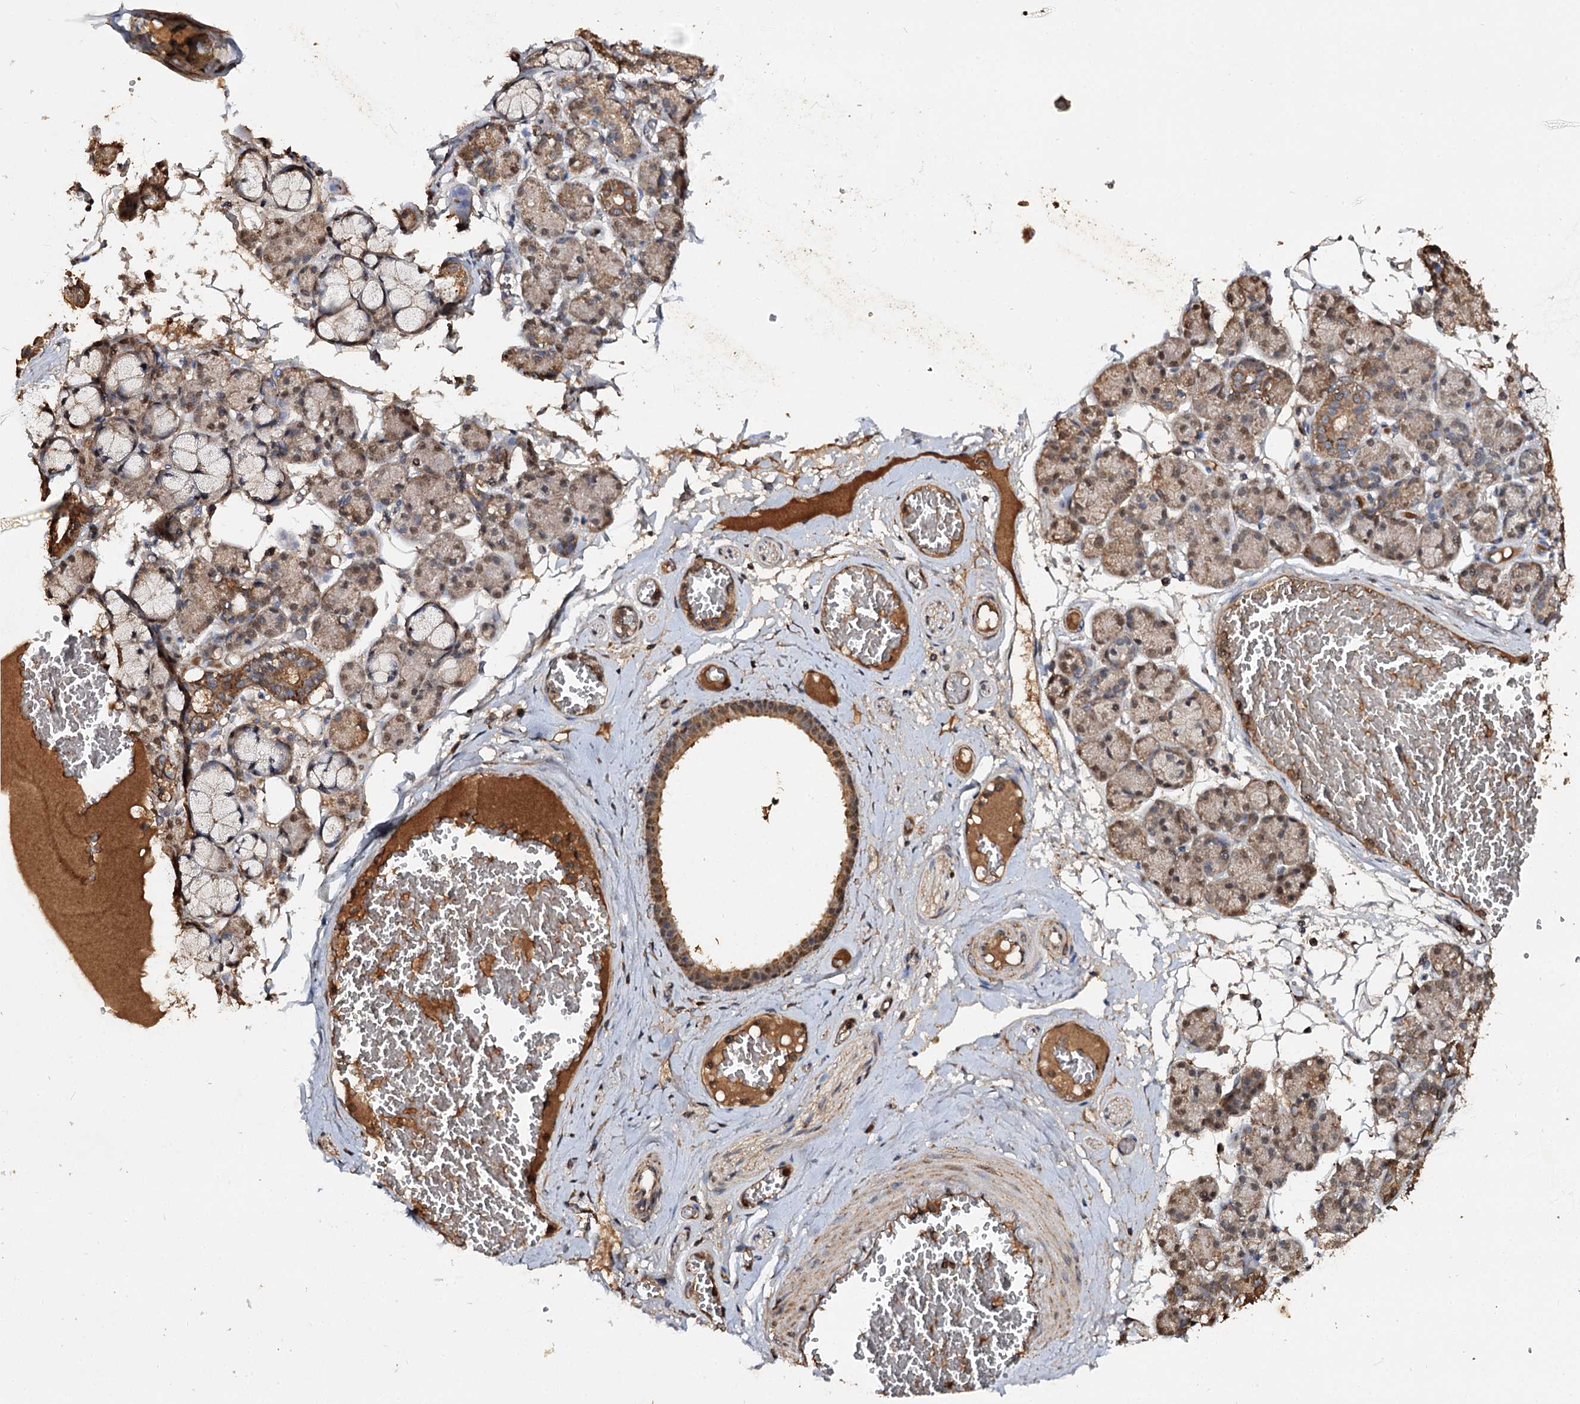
{"staining": {"intensity": "moderate", "quantity": "25%-75%", "location": "cytoplasmic/membranous,nuclear"}, "tissue": "salivary gland", "cell_type": "Glandular cells", "image_type": "normal", "snomed": [{"axis": "morphology", "description": "Normal tissue, NOS"}, {"axis": "topography", "description": "Salivary gland"}], "caption": "The micrograph exhibits immunohistochemical staining of normal salivary gland. There is moderate cytoplasmic/membranous,nuclear expression is seen in about 25%-75% of glandular cells.", "gene": "ARL13A", "patient": {"sex": "male", "age": 63}}